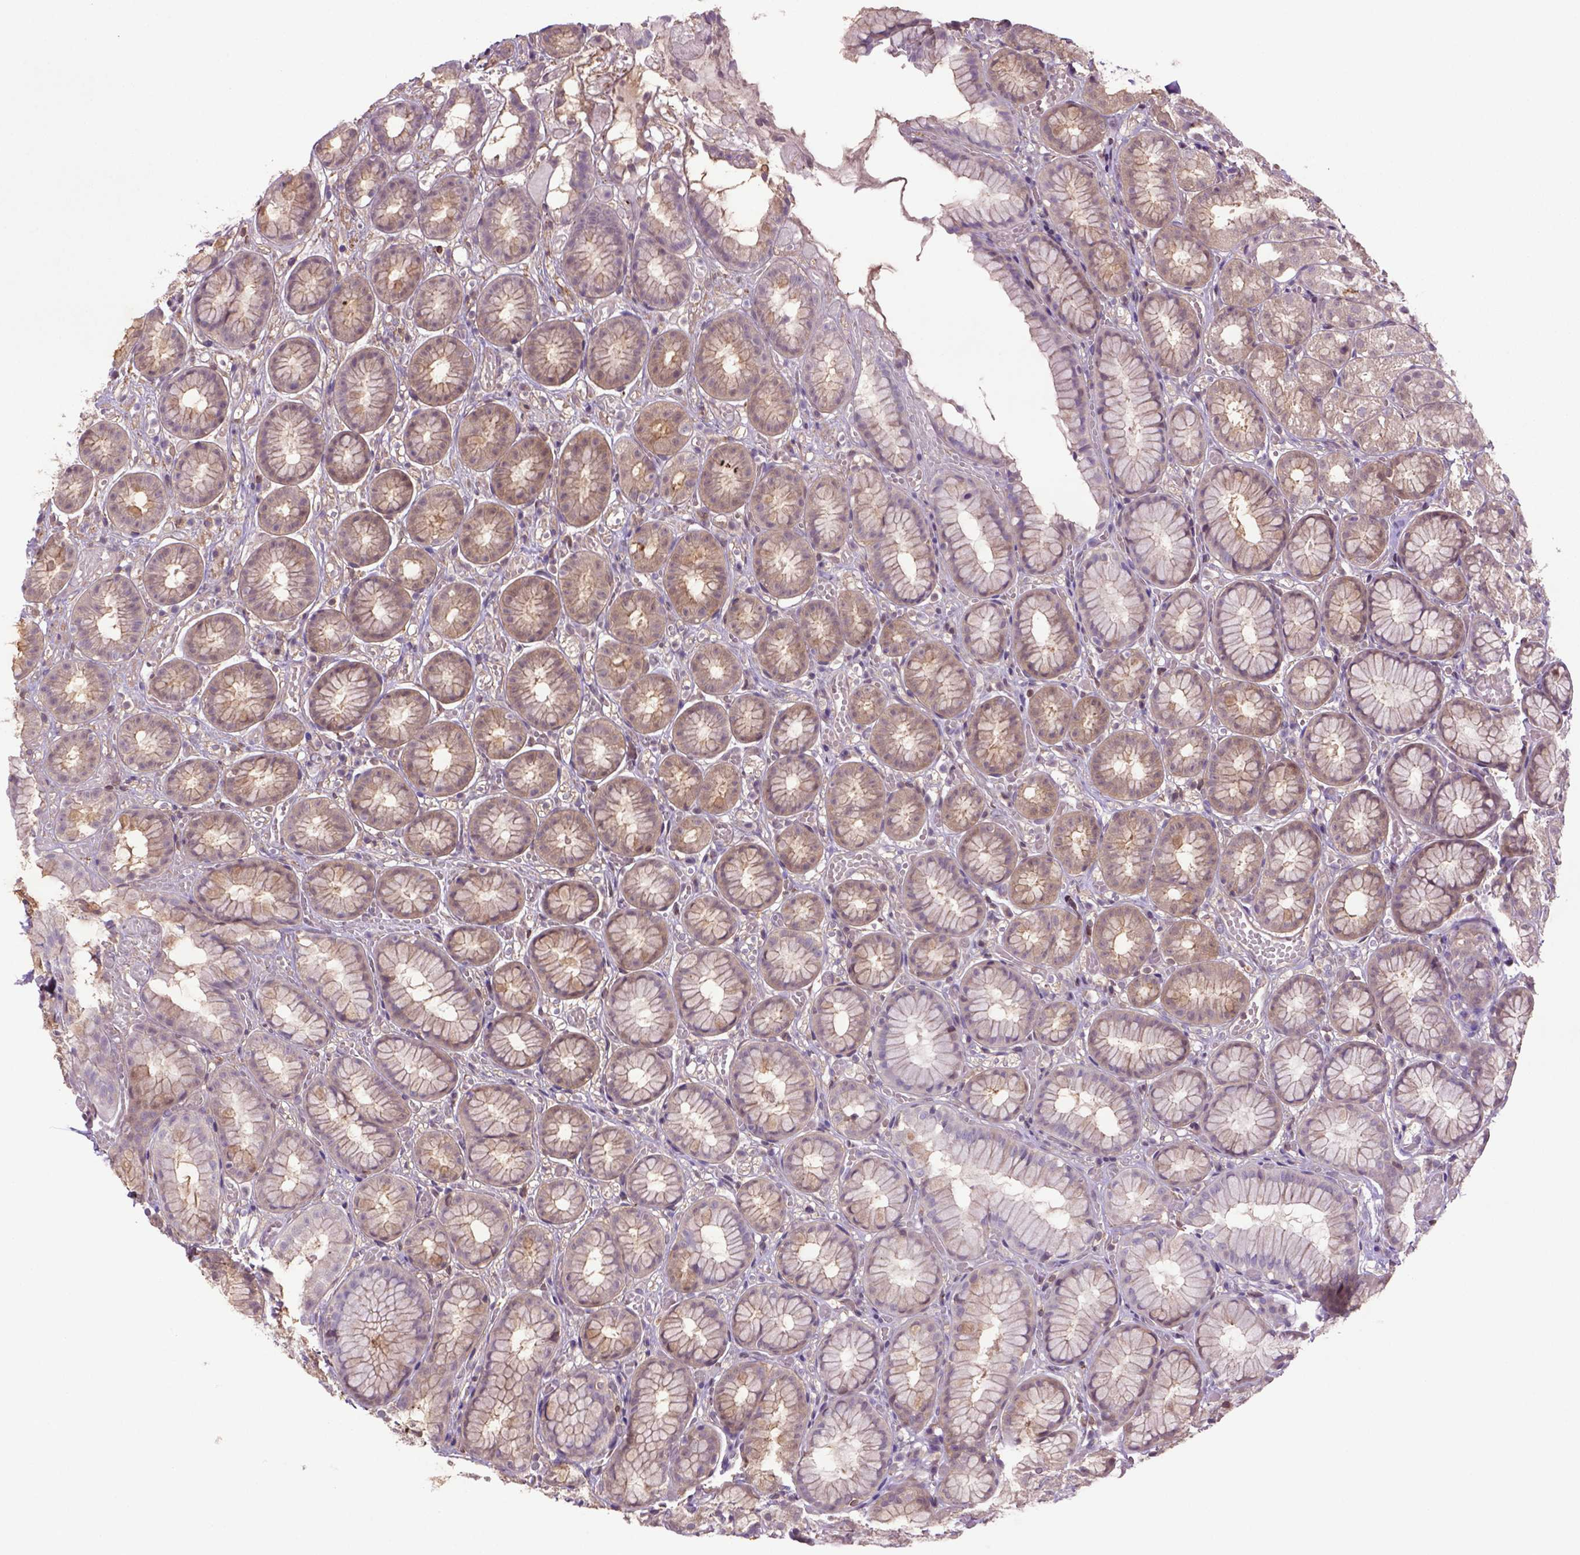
{"staining": {"intensity": "moderate", "quantity": "<25%", "location": "cytoplasmic/membranous"}, "tissue": "stomach", "cell_type": "Glandular cells", "image_type": "normal", "snomed": [{"axis": "morphology", "description": "Normal tissue, NOS"}, {"axis": "topography", "description": "Stomach"}], "caption": "Glandular cells exhibit moderate cytoplasmic/membranous staining in about <25% of cells in benign stomach. The protein of interest is stained brown, and the nuclei are stained in blue (DAB (3,3'-diaminobenzidine) IHC with brightfield microscopy, high magnification).", "gene": "HSPBP1", "patient": {"sex": "male", "age": 70}}